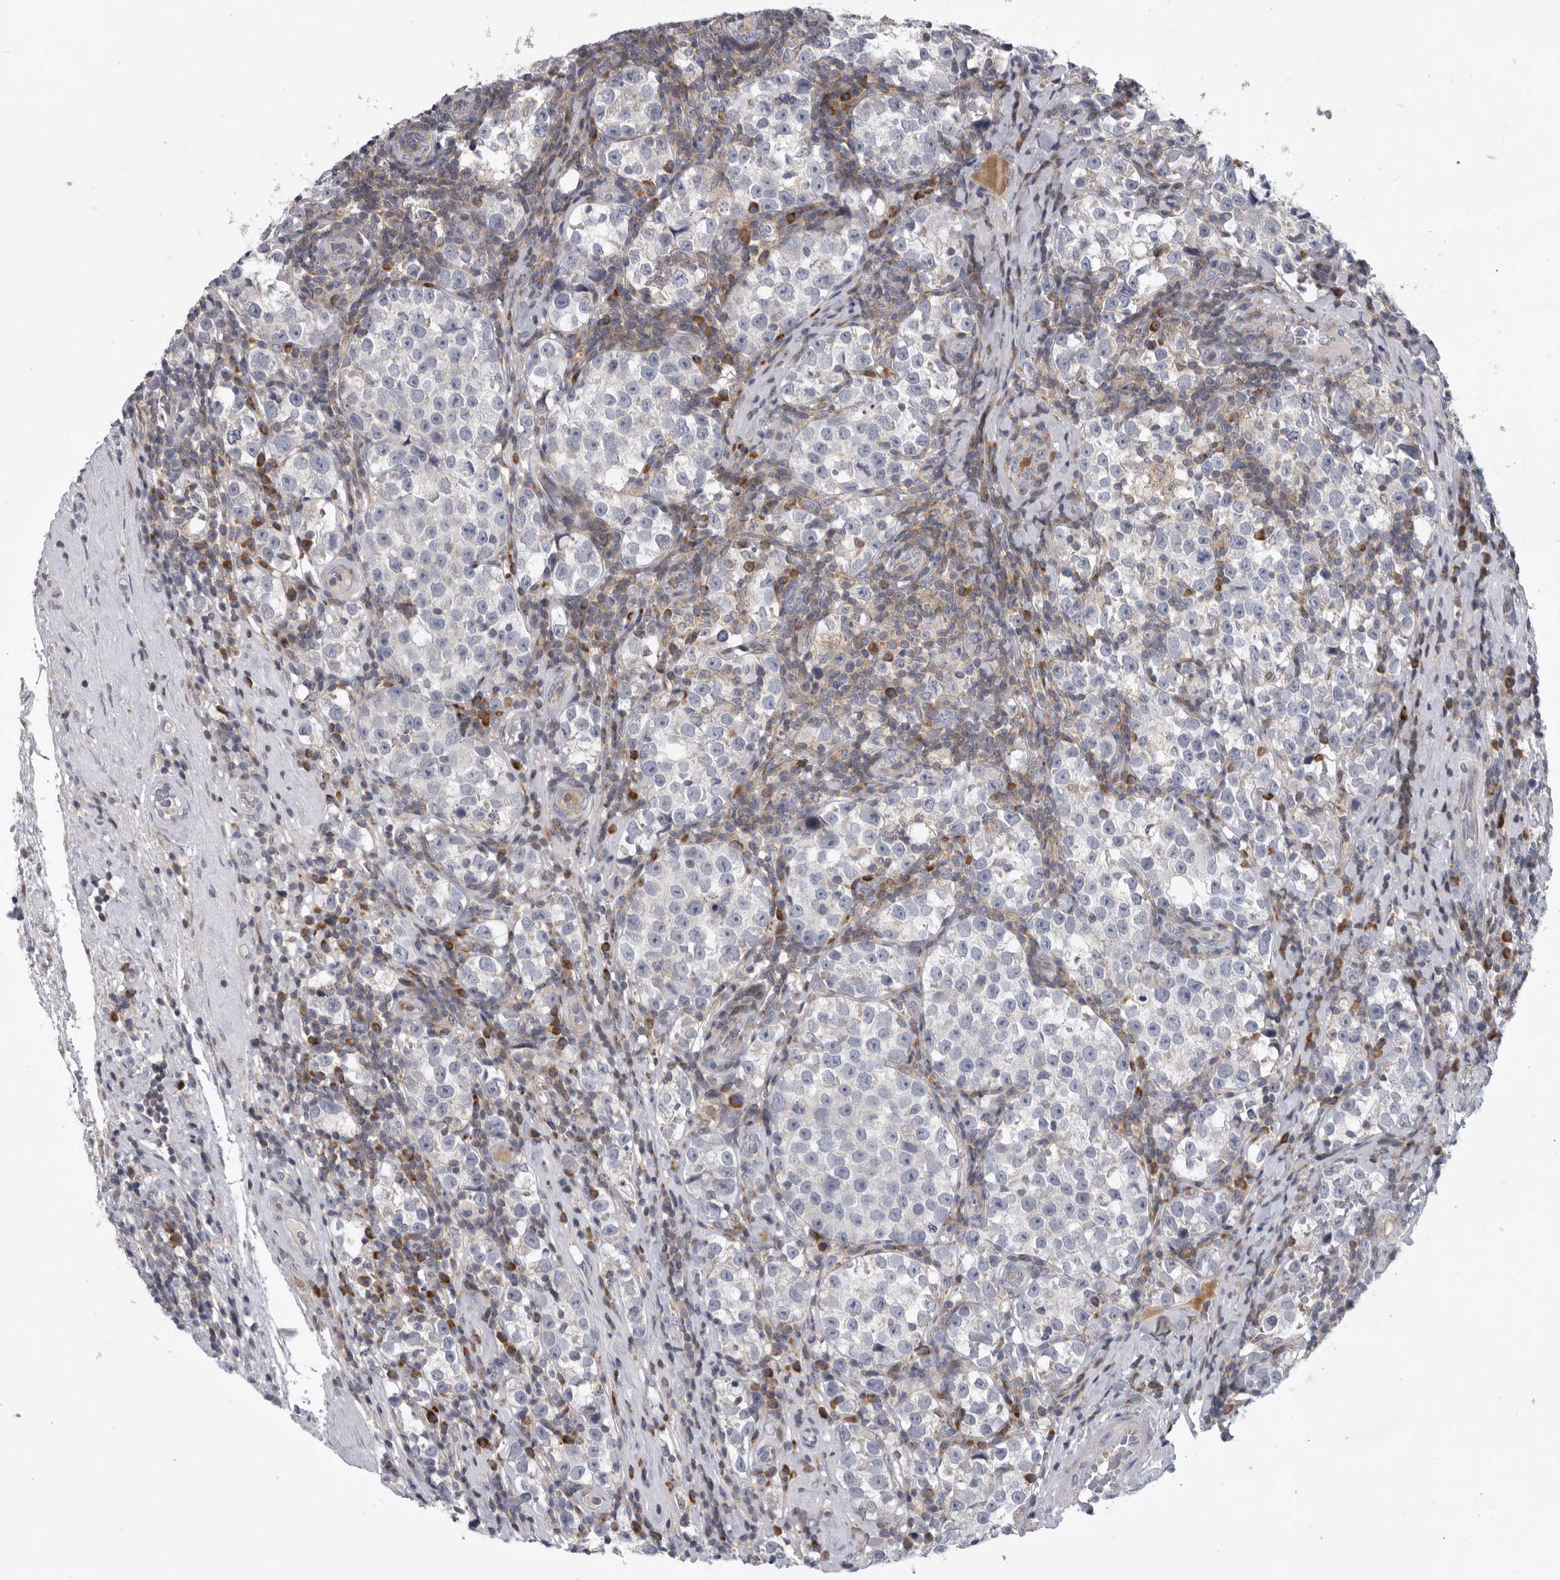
{"staining": {"intensity": "negative", "quantity": "none", "location": "none"}, "tissue": "testis cancer", "cell_type": "Tumor cells", "image_type": "cancer", "snomed": [{"axis": "morphology", "description": "Normal tissue, NOS"}, {"axis": "morphology", "description": "Seminoma, NOS"}, {"axis": "topography", "description": "Testis"}], "caption": "Image shows no significant protein positivity in tumor cells of testis seminoma. (DAB immunohistochemistry visualized using brightfield microscopy, high magnification).", "gene": "USP24", "patient": {"sex": "male", "age": 43}}